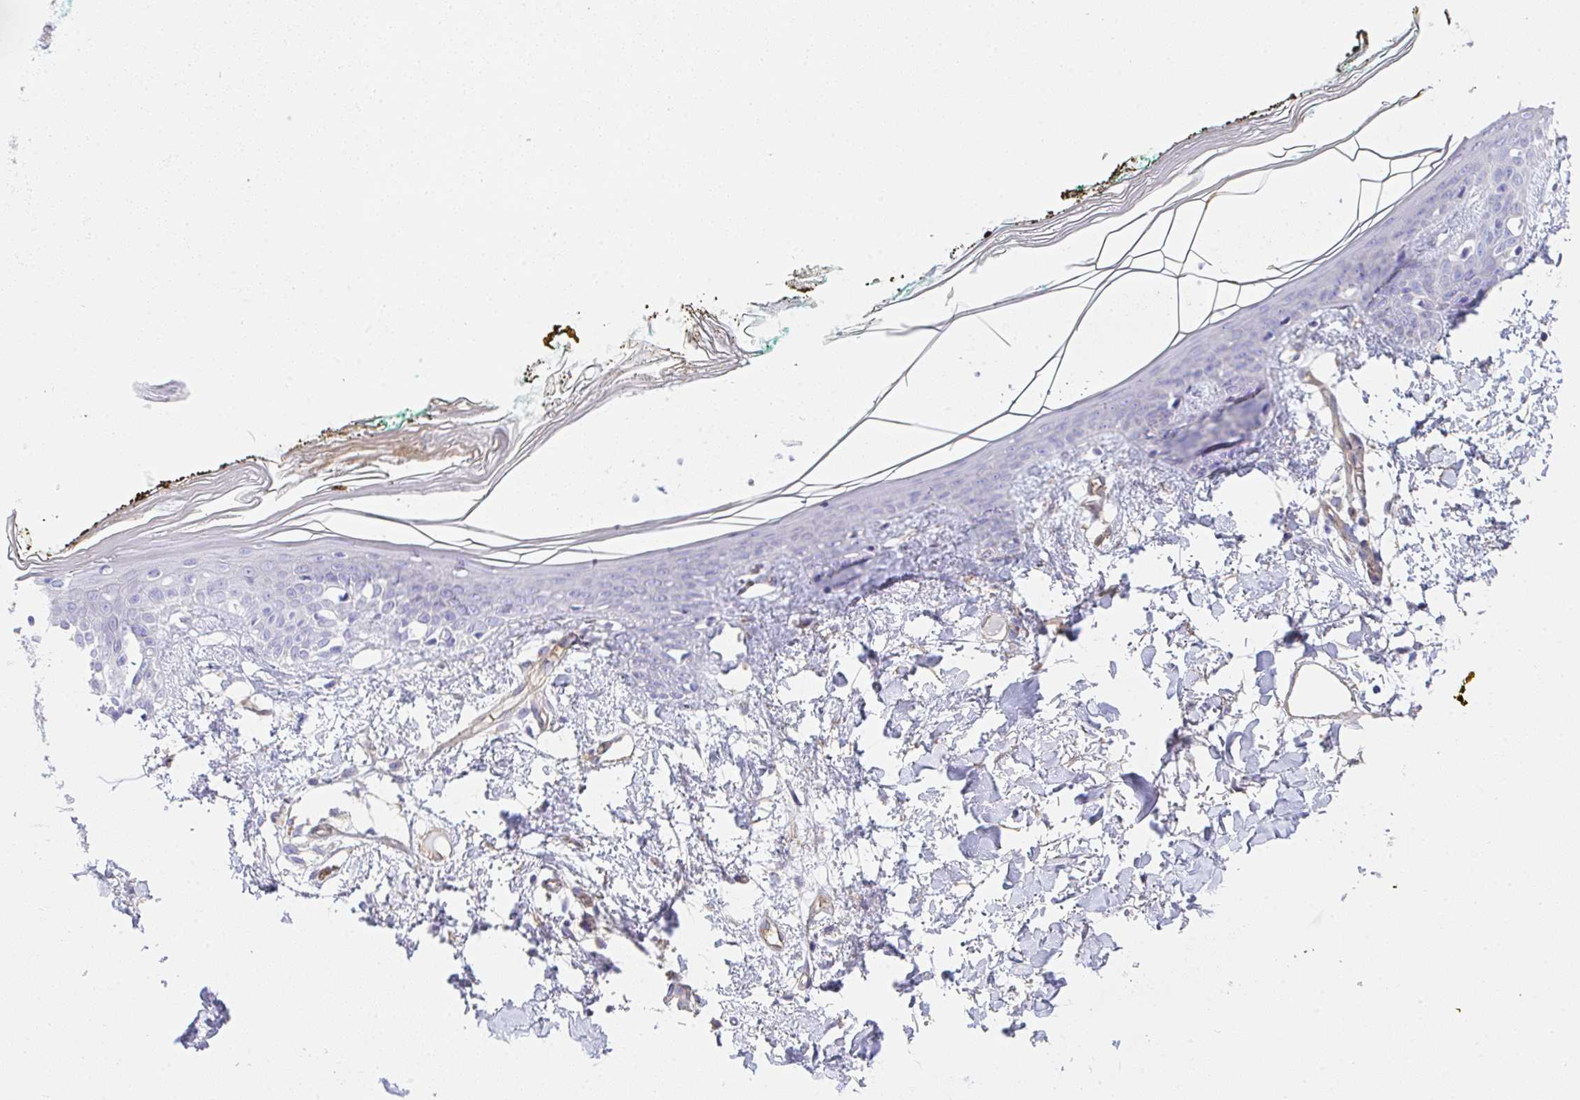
{"staining": {"intensity": "negative", "quantity": "none", "location": "none"}, "tissue": "skin", "cell_type": "Fibroblasts", "image_type": "normal", "snomed": [{"axis": "morphology", "description": "Normal tissue, NOS"}, {"axis": "topography", "description": "Skin"}], "caption": "This is an IHC histopathology image of benign skin. There is no expression in fibroblasts.", "gene": "TNFAIP8", "patient": {"sex": "female", "age": 34}}